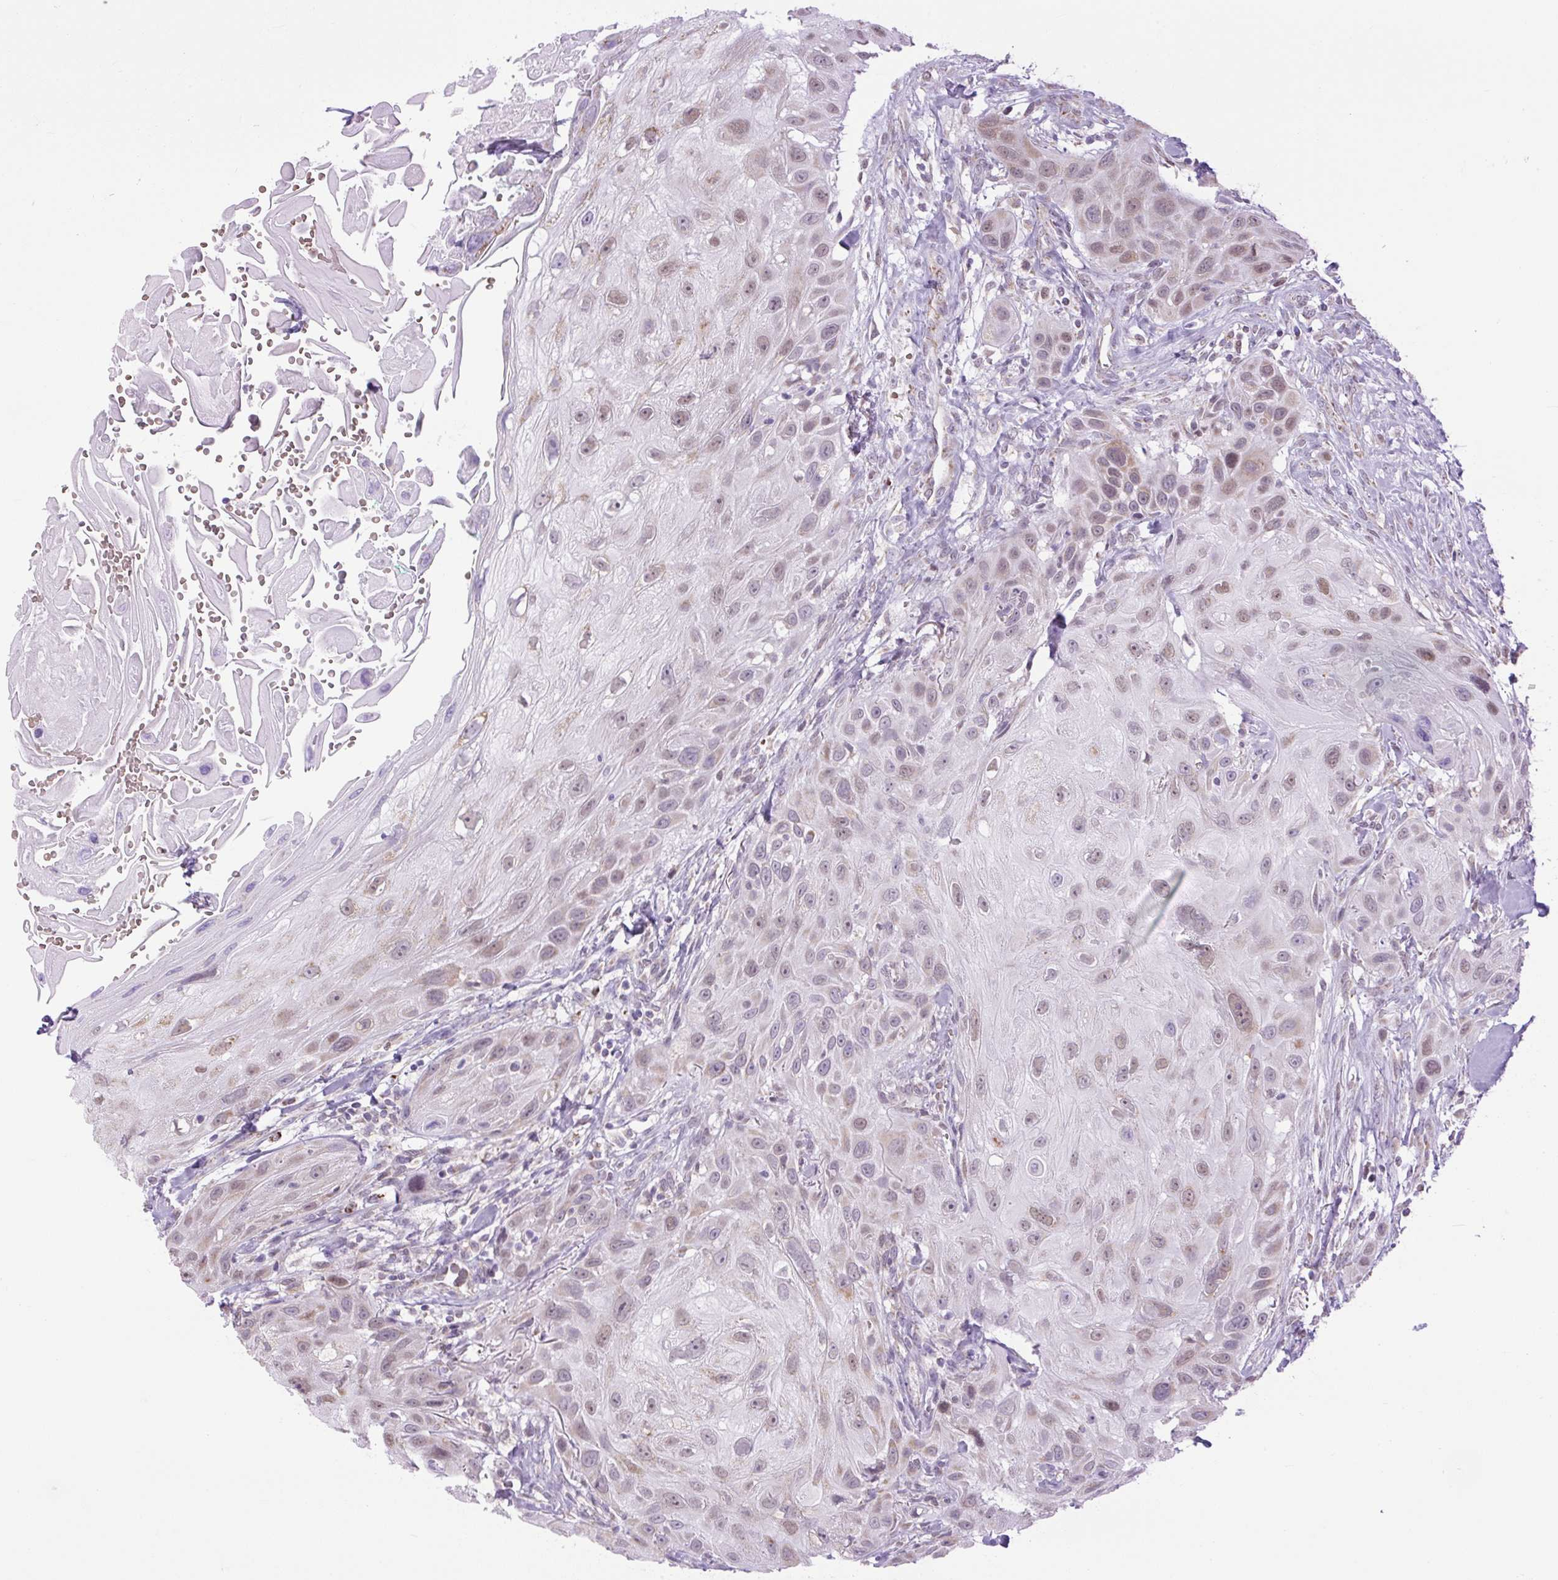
{"staining": {"intensity": "weak", "quantity": "25%-75%", "location": "nuclear"}, "tissue": "head and neck cancer", "cell_type": "Tumor cells", "image_type": "cancer", "snomed": [{"axis": "morphology", "description": "Squamous cell carcinoma, NOS"}, {"axis": "topography", "description": "Head-Neck"}], "caption": "Human head and neck squamous cell carcinoma stained with a protein marker demonstrates weak staining in tumor cells.", "gene": "SCO2", "patient": {"sex": "male", "age": 81}}